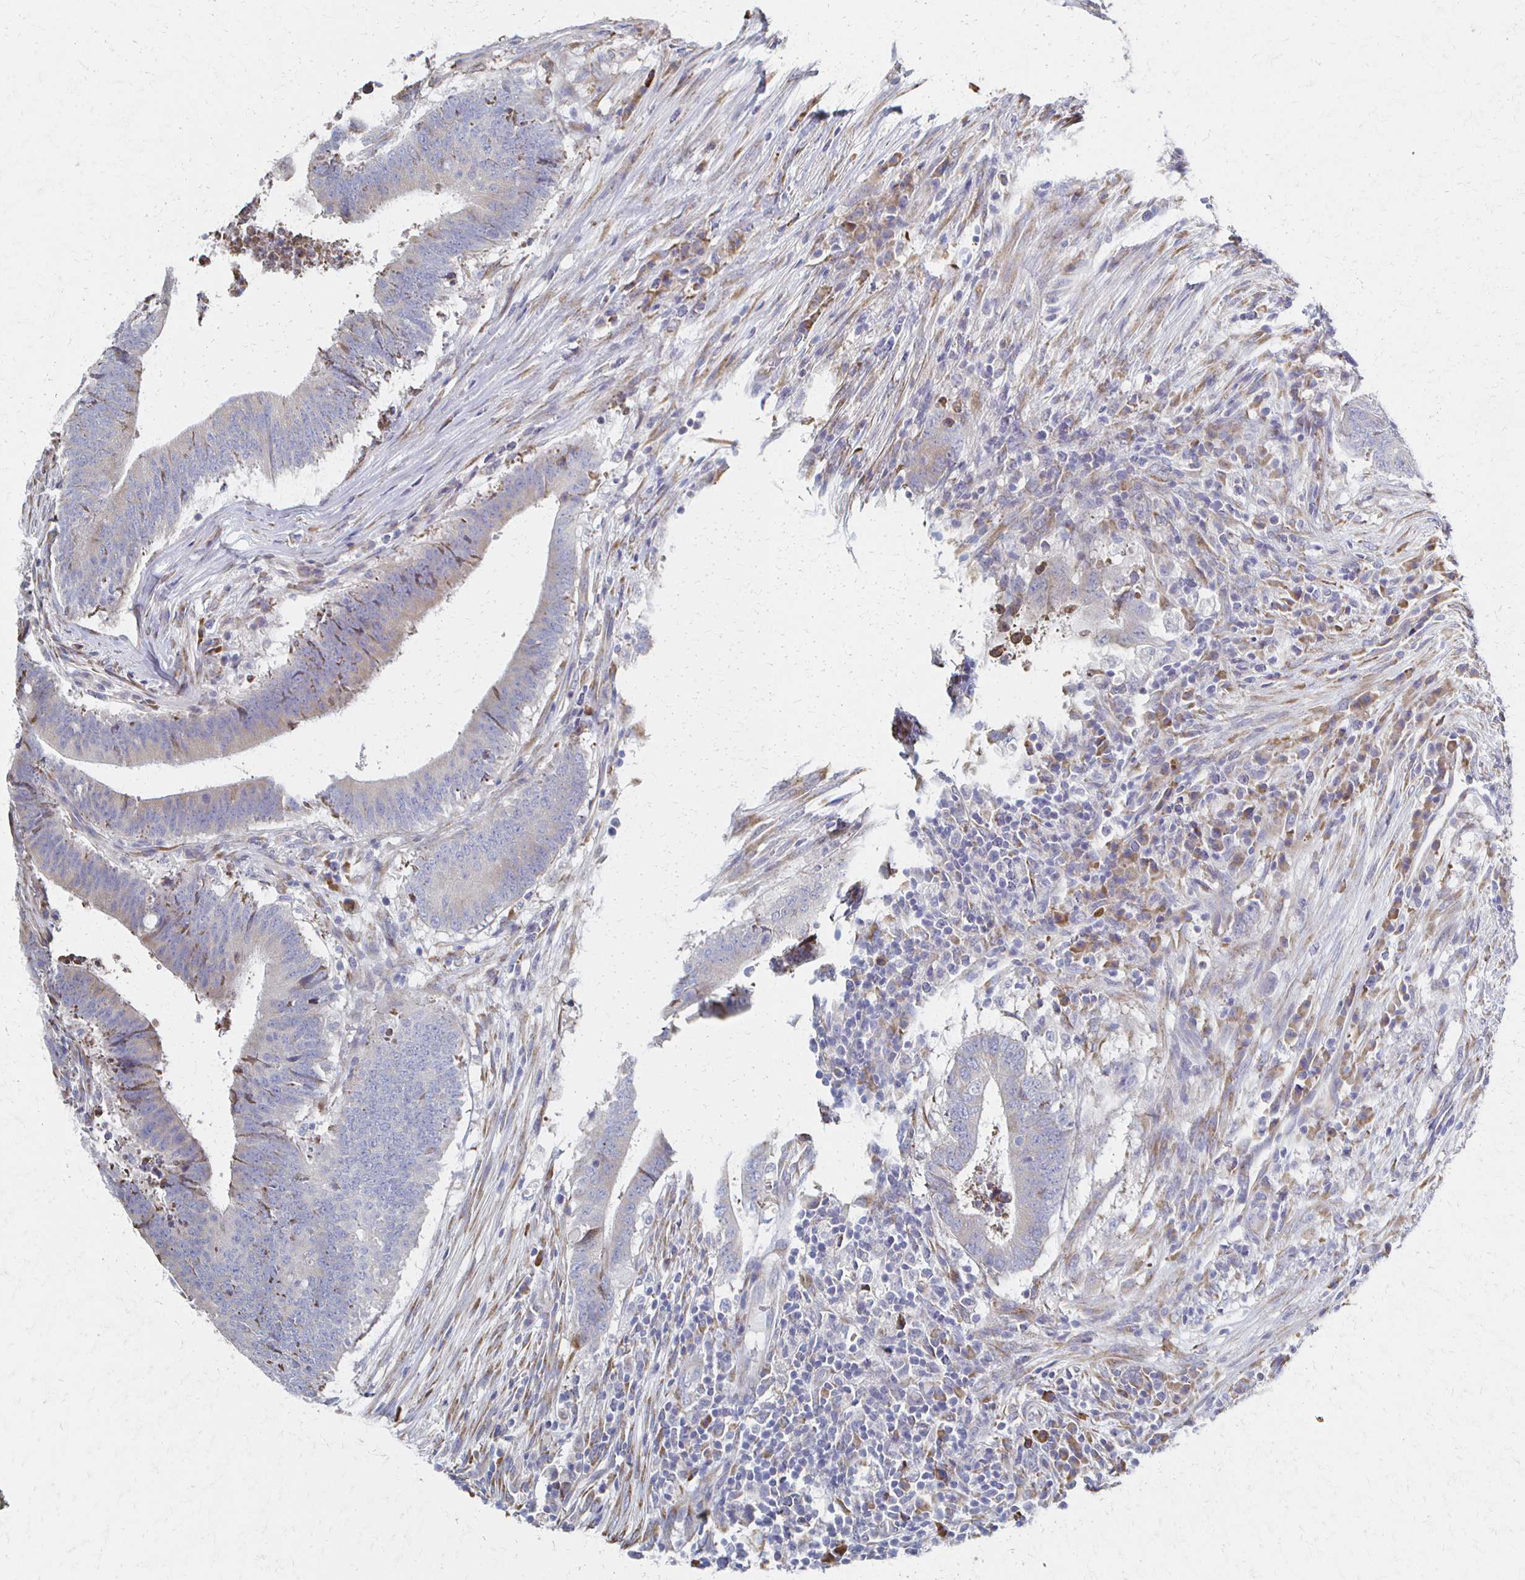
{"staining": {"intensity": "negative", "quantity": "none", "location": "none"}, "tissue": "colorectal cancer", "cell_type": "Tumor cells", "image_type": "cancer", "snomed": [{"axis": "morphology", "description": "Adenocarcinoma, NOS"}, {"axis": "topography", "description": "Colon"}], "caption": "Immunohistochemical staining of human colorectal adenocarcinoma displays no significant expression in tumor cells.", "gene": "ATP1A3", "patient": {"sex": "female", "age": 43}}